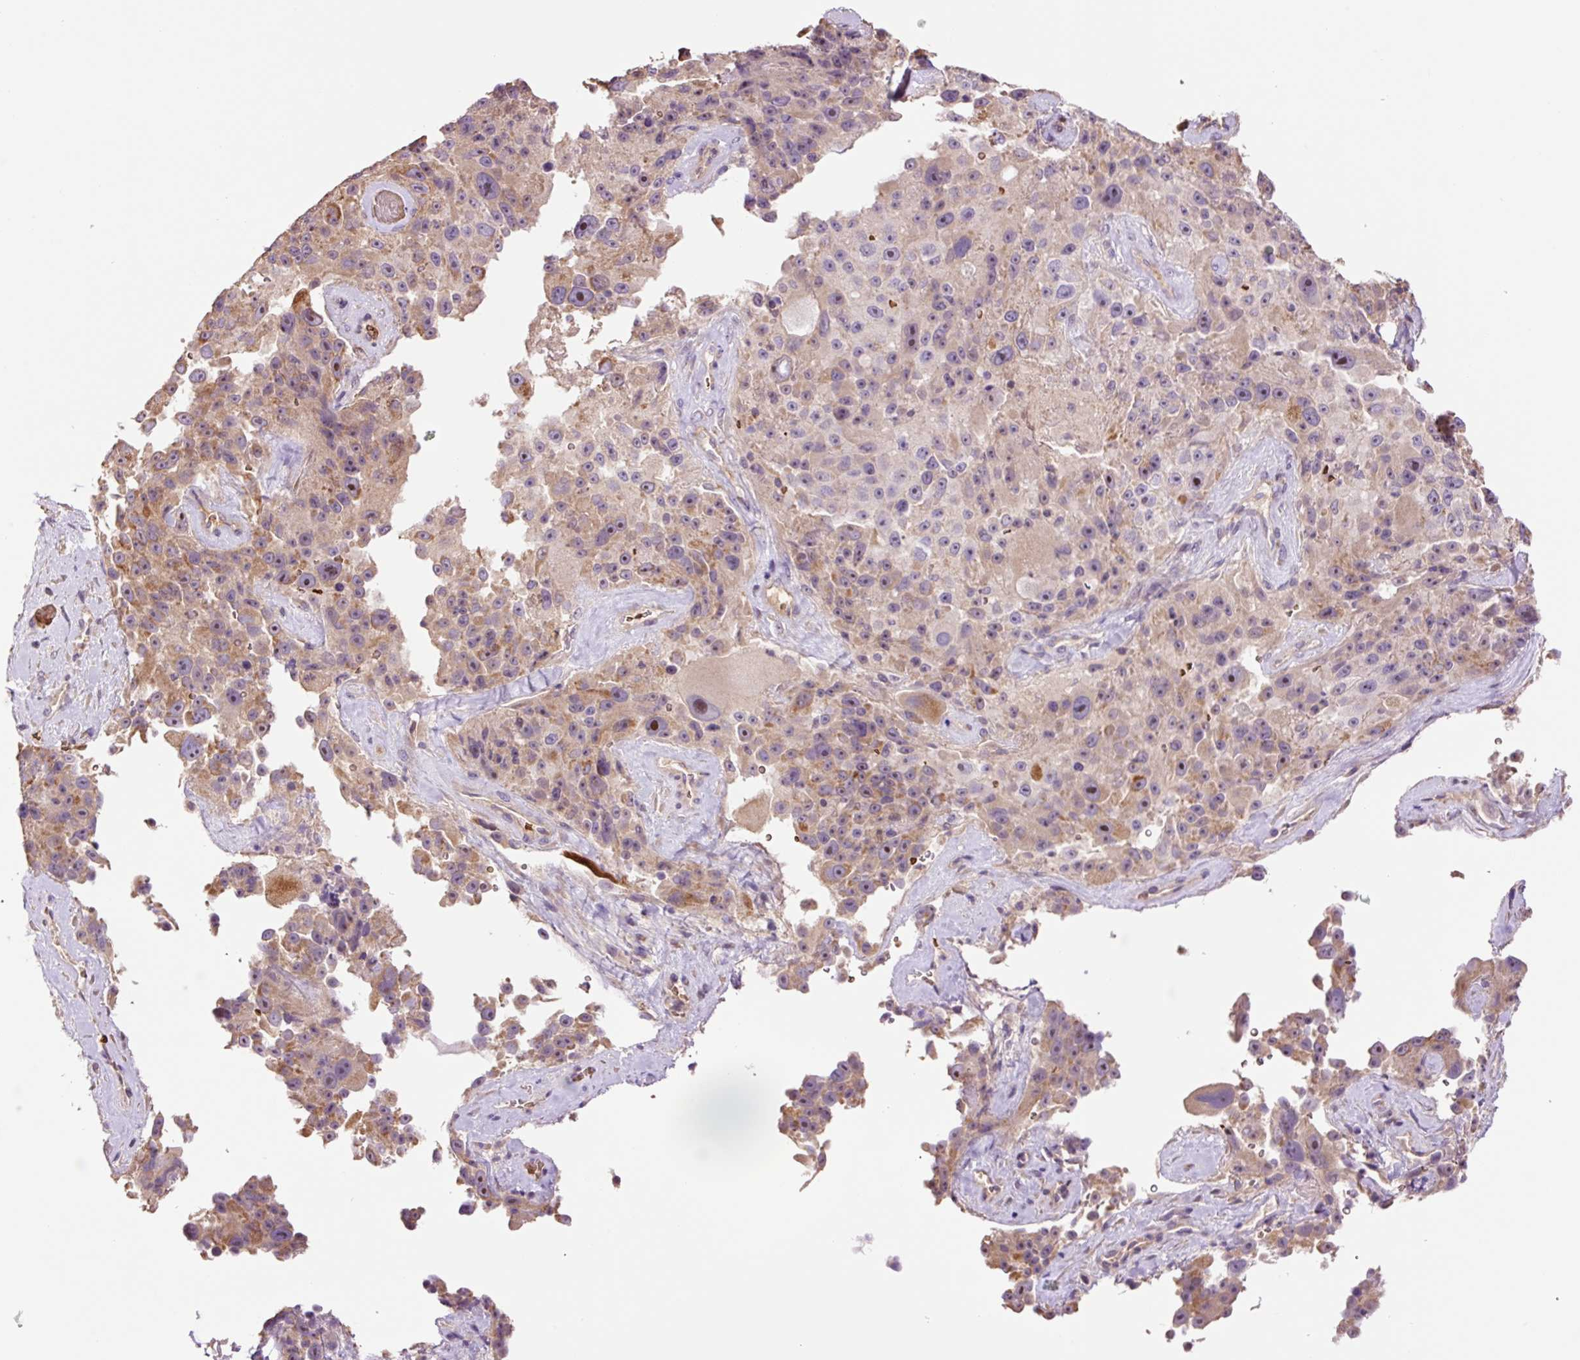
{"staining": {"intensity": "moderate", "quantity": "25%-75%", "location": "cytoplasmic/membranous,nuclear"}, "tissue": "melanoma", "cell_type": "Tumor cells", "image_type": "cancer", "snomed": [{"axis": "morphology", "description": "Malignant melanoma, Metastatic site"}, {"axis": "topography", "description": "Lymph node"}], "caption": "This photomicrograph demonstrates immunohistochemistry (IHC) staining of malignant melanoma (metastatic site), with medium moderate cytoplasmic/membranous and nuclear staining in about 25%-75% of tumor cells.", "gene": "TMEM235", "patient": {"sex": "male", "age": 62}}